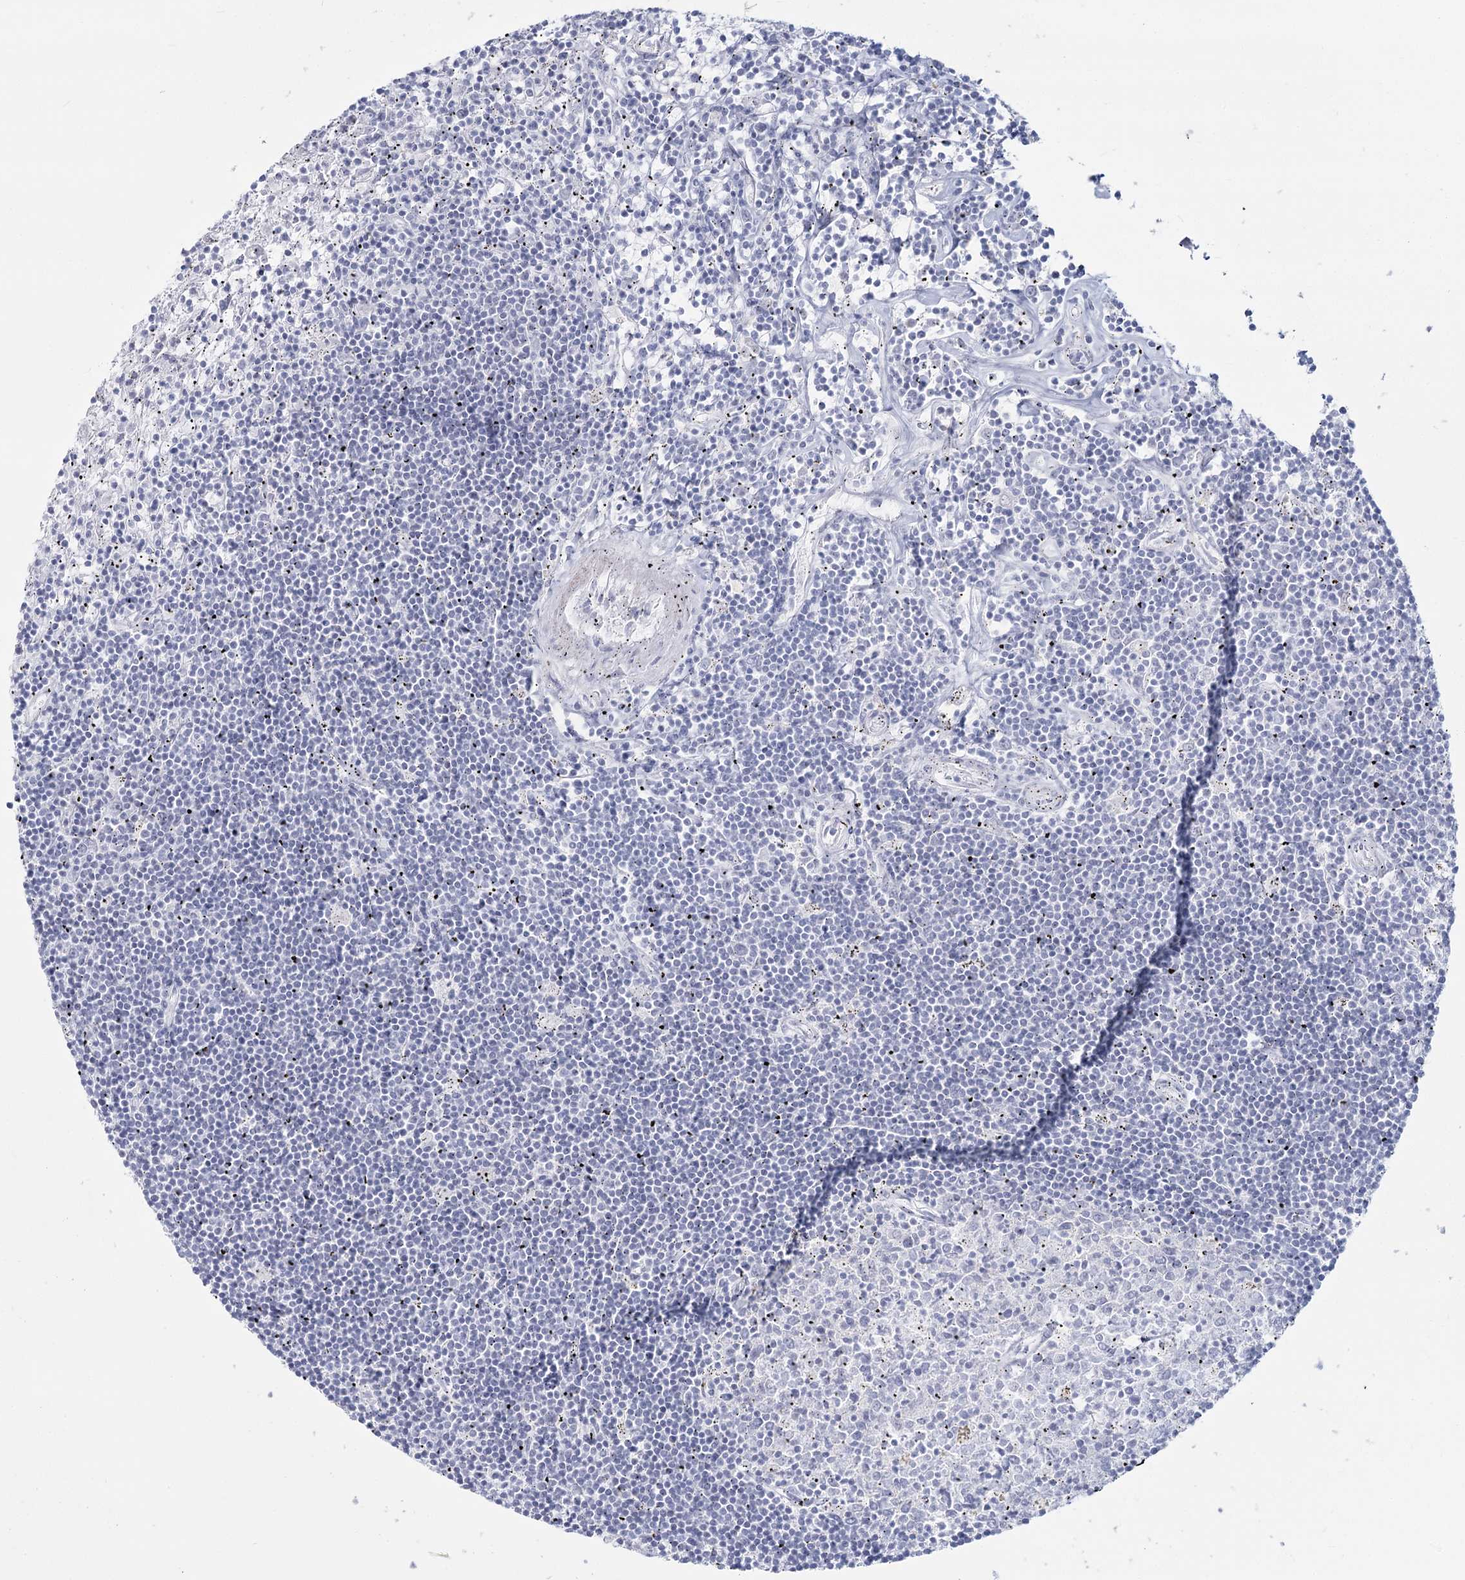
{"staining": {"intensity": "negative", "quantity": "none", "location": "none"}, "tissue": "lymphoma", "cell_type": "Tumor cells", "image_type": "cancer", "snomed": [{"axis": "morphology", "description": "Malignant lymphoma, non-Hodgkin's type, Low grade"}, {"axis": "topography", "description": "Spleen"}], "caption": "Photomicrograph shows no significant protein staining in tumor cells of lymphoma.", "gene": "SLC6A19", "patient": {"sex": "male", "age": 76}}